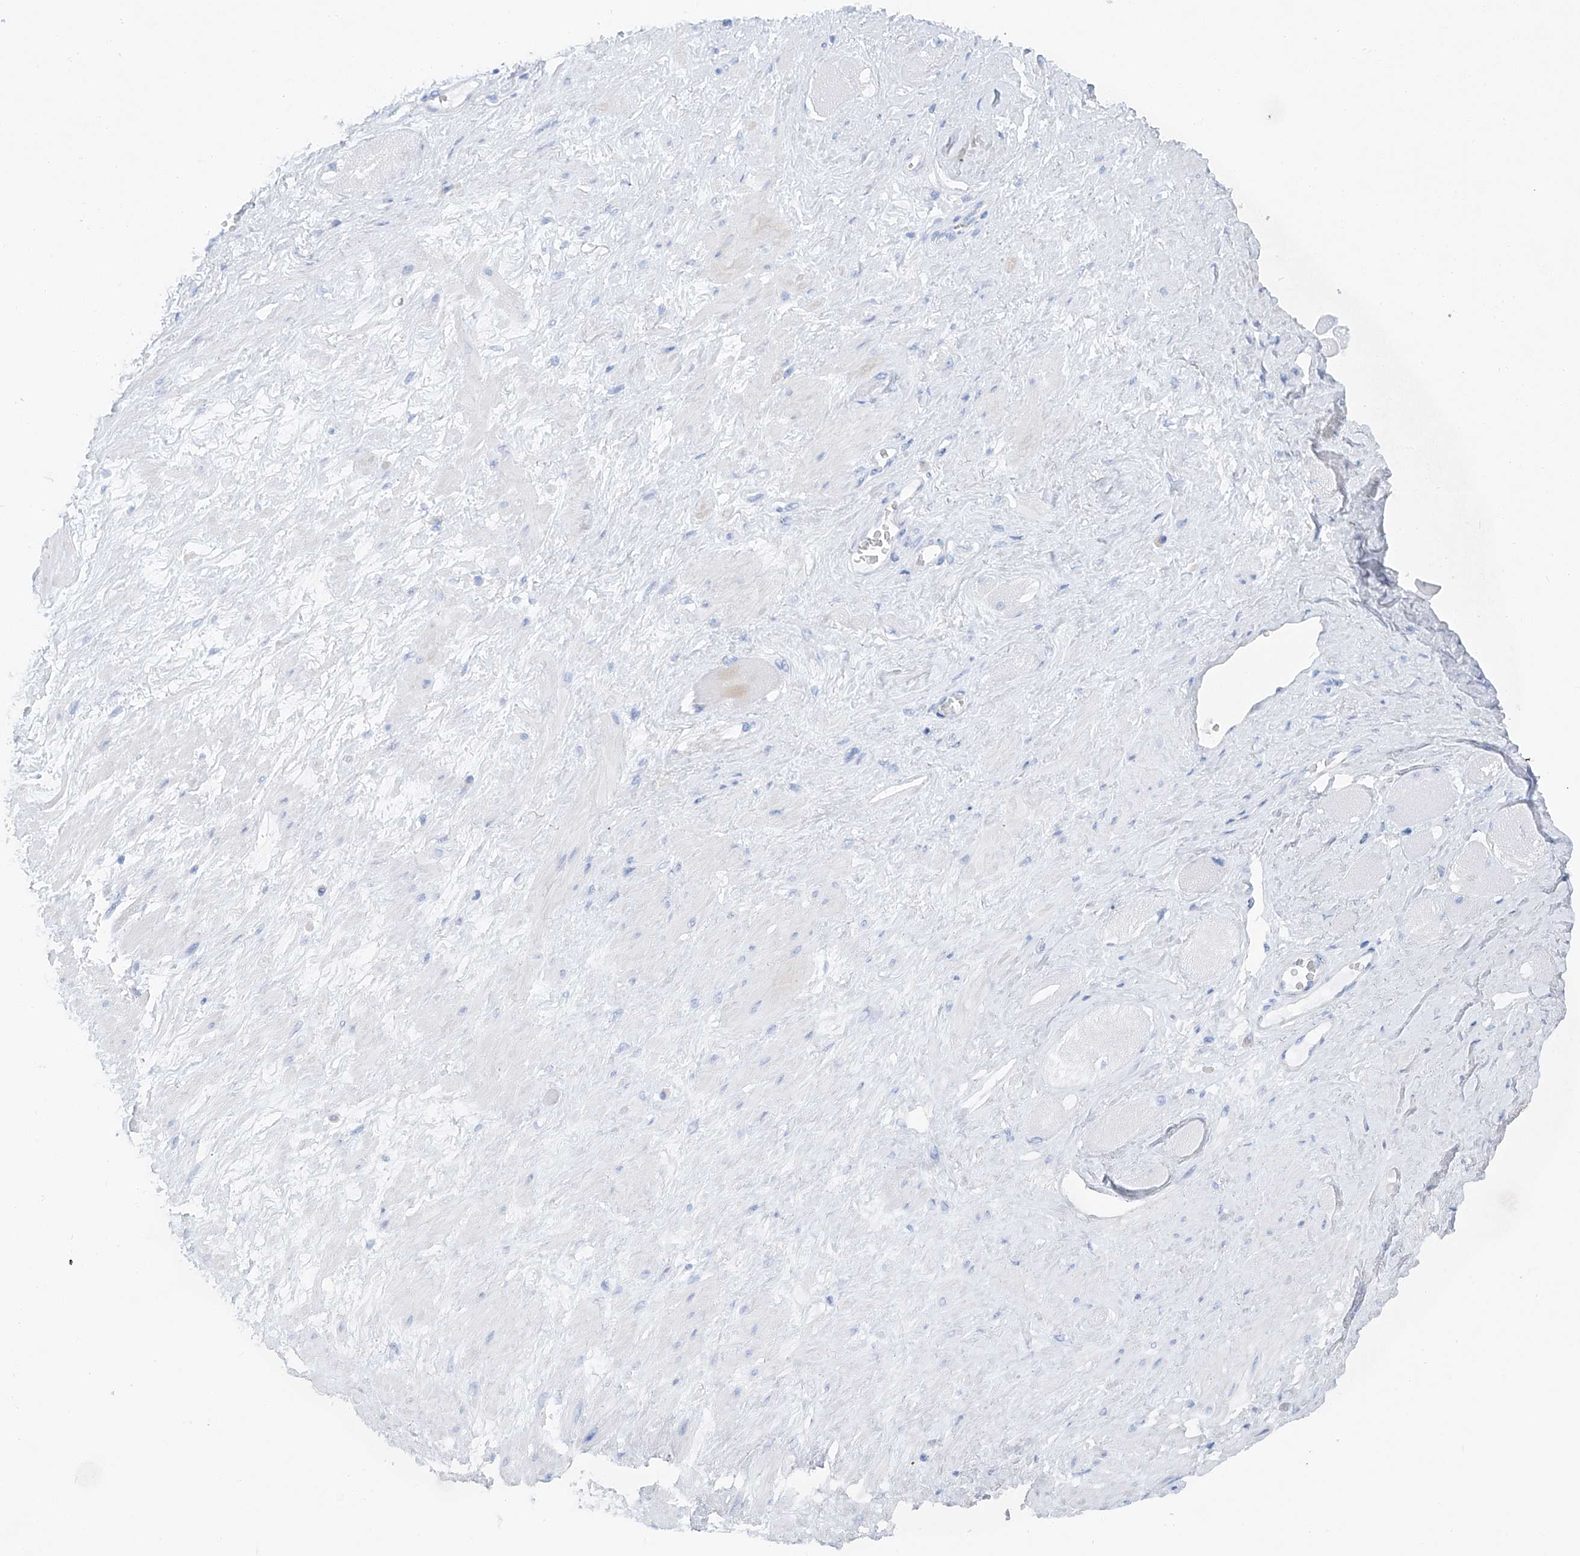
{"staining": {"intensity": "negative", "quantity": "none", "location": "none"}, "tissue": "adipose tissue", "cell_type": "Adipocytes", "image_type": "normal", "snomed": [{"axis": "morphology", "description": "Normal tissue, NOS"}, {"axis": "morphology", "description": "Adenocarcinoma, Low grade"}, {"axis": "topography", "description": "Prostate"}, {"axis": "topography", "description": "Peripheral nerve tissue"}], "caption": "DAB (3,3'-diaminobenzidine) immunohistochemical staining of normal human adipose tissue demonstrates no significant expression in adipocytes.", "gene": "MAGI1", "patient": {"sex": "male", "age": 63}}